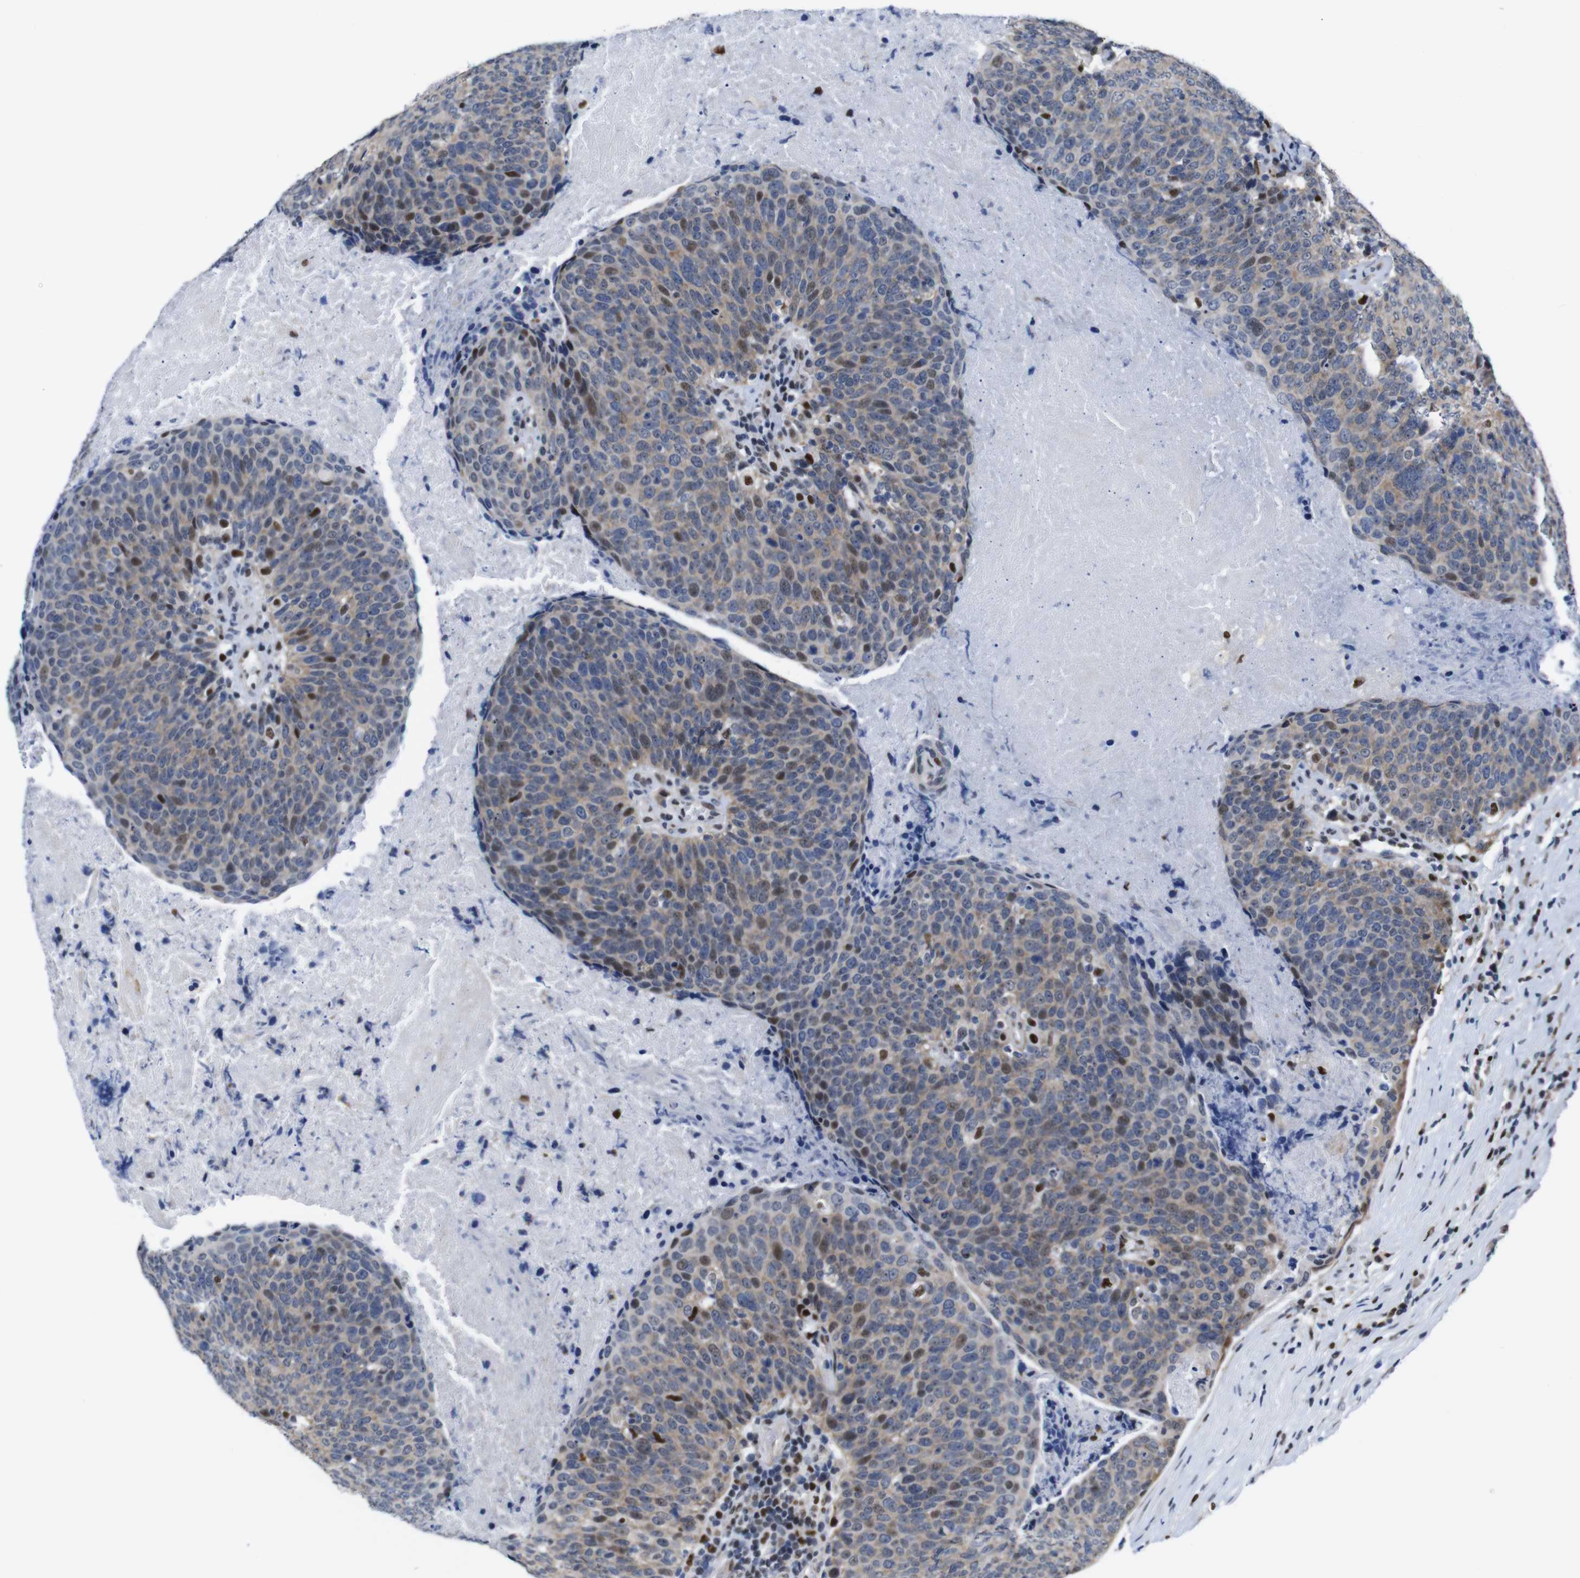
{"staining": {"intensity": "moderate", "quantity": ">75%", "location": "cytoplasmic/membranous,nuclear"}, "tissue": "head and neck cancer", "cell_type": "Tumor cells", "image_type": "cancer", "snomed": [{"axis": "morphology", "description": "Squamous cell carcinoma, NOS"}, {"axis": "morphology", "description": "Squamous cell carcinoma, metastatic, NOS"}, {"axis": "topography", "description": "Lymph node"}, {"axis": "topography", "description": "Head-Neck"}], "caption": "Squamous cell carcinoma (head and neck) stained for a protein displays moderate cytoplasmic/membranous and nuclear positivity in tumor cells.", "gene": "GATA6", "patient": {"sex": "male", "age": 62}}